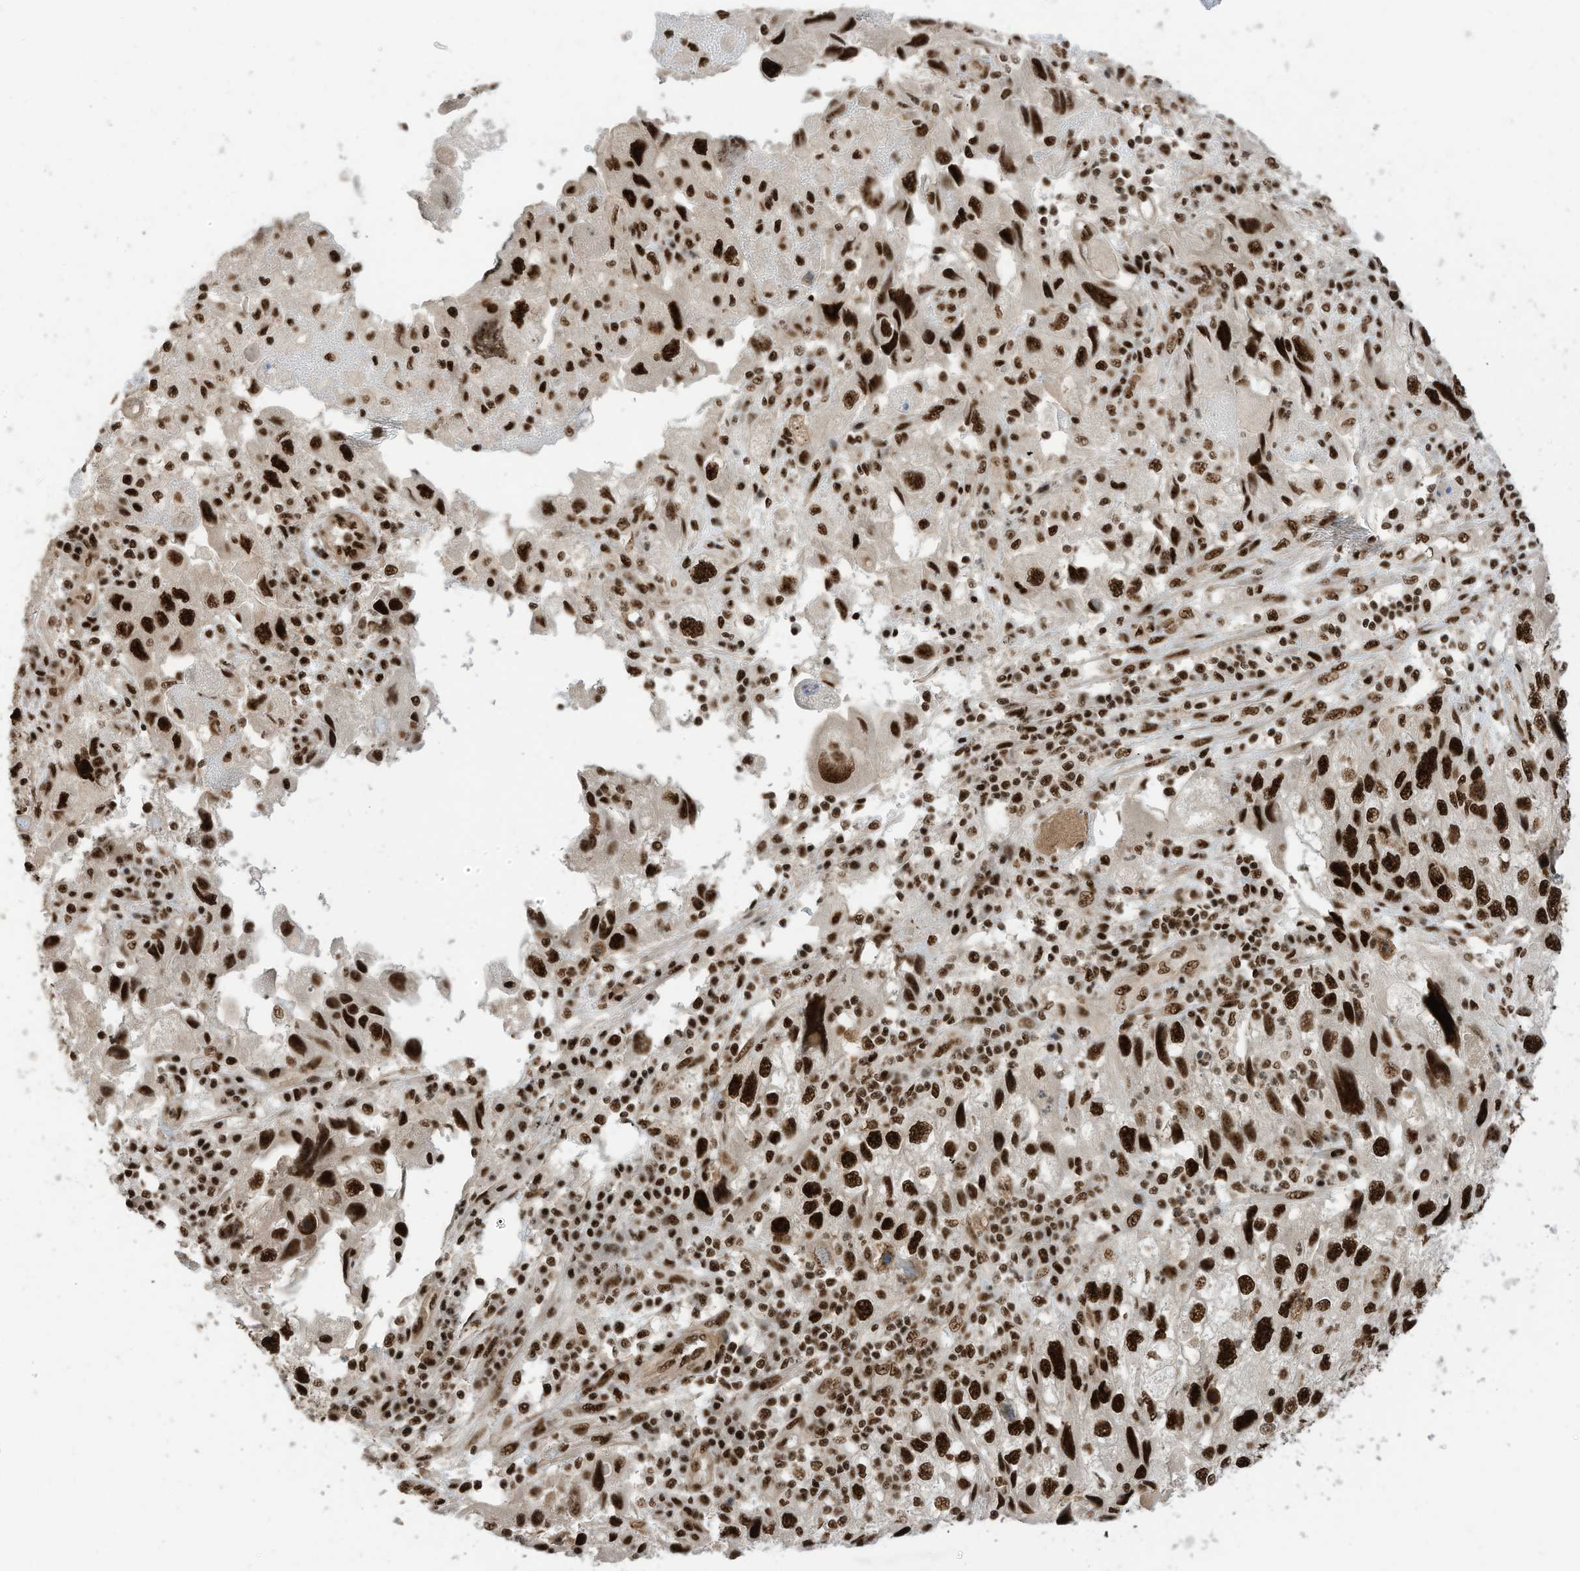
{"staining": {"intensity": "strong", "quantity": ">75%", "location": "nuclear"}, "tissue": "endometrial cancer", "cell_type": "Tumor cells", "image_type": "cancer", "snomed": [{"axis": "morphology", "description": "Adenocarcinoma, NOS"}, {"axis": "topography", "description": "Endometrium"}], "caption": "Protein staining demonstrates strong nuclear expression in about >75% of tumor cells in adenocarcinoma (endometrial).", "gene": "SF3A3", "patient": {"sex": "female", "age": 49}}